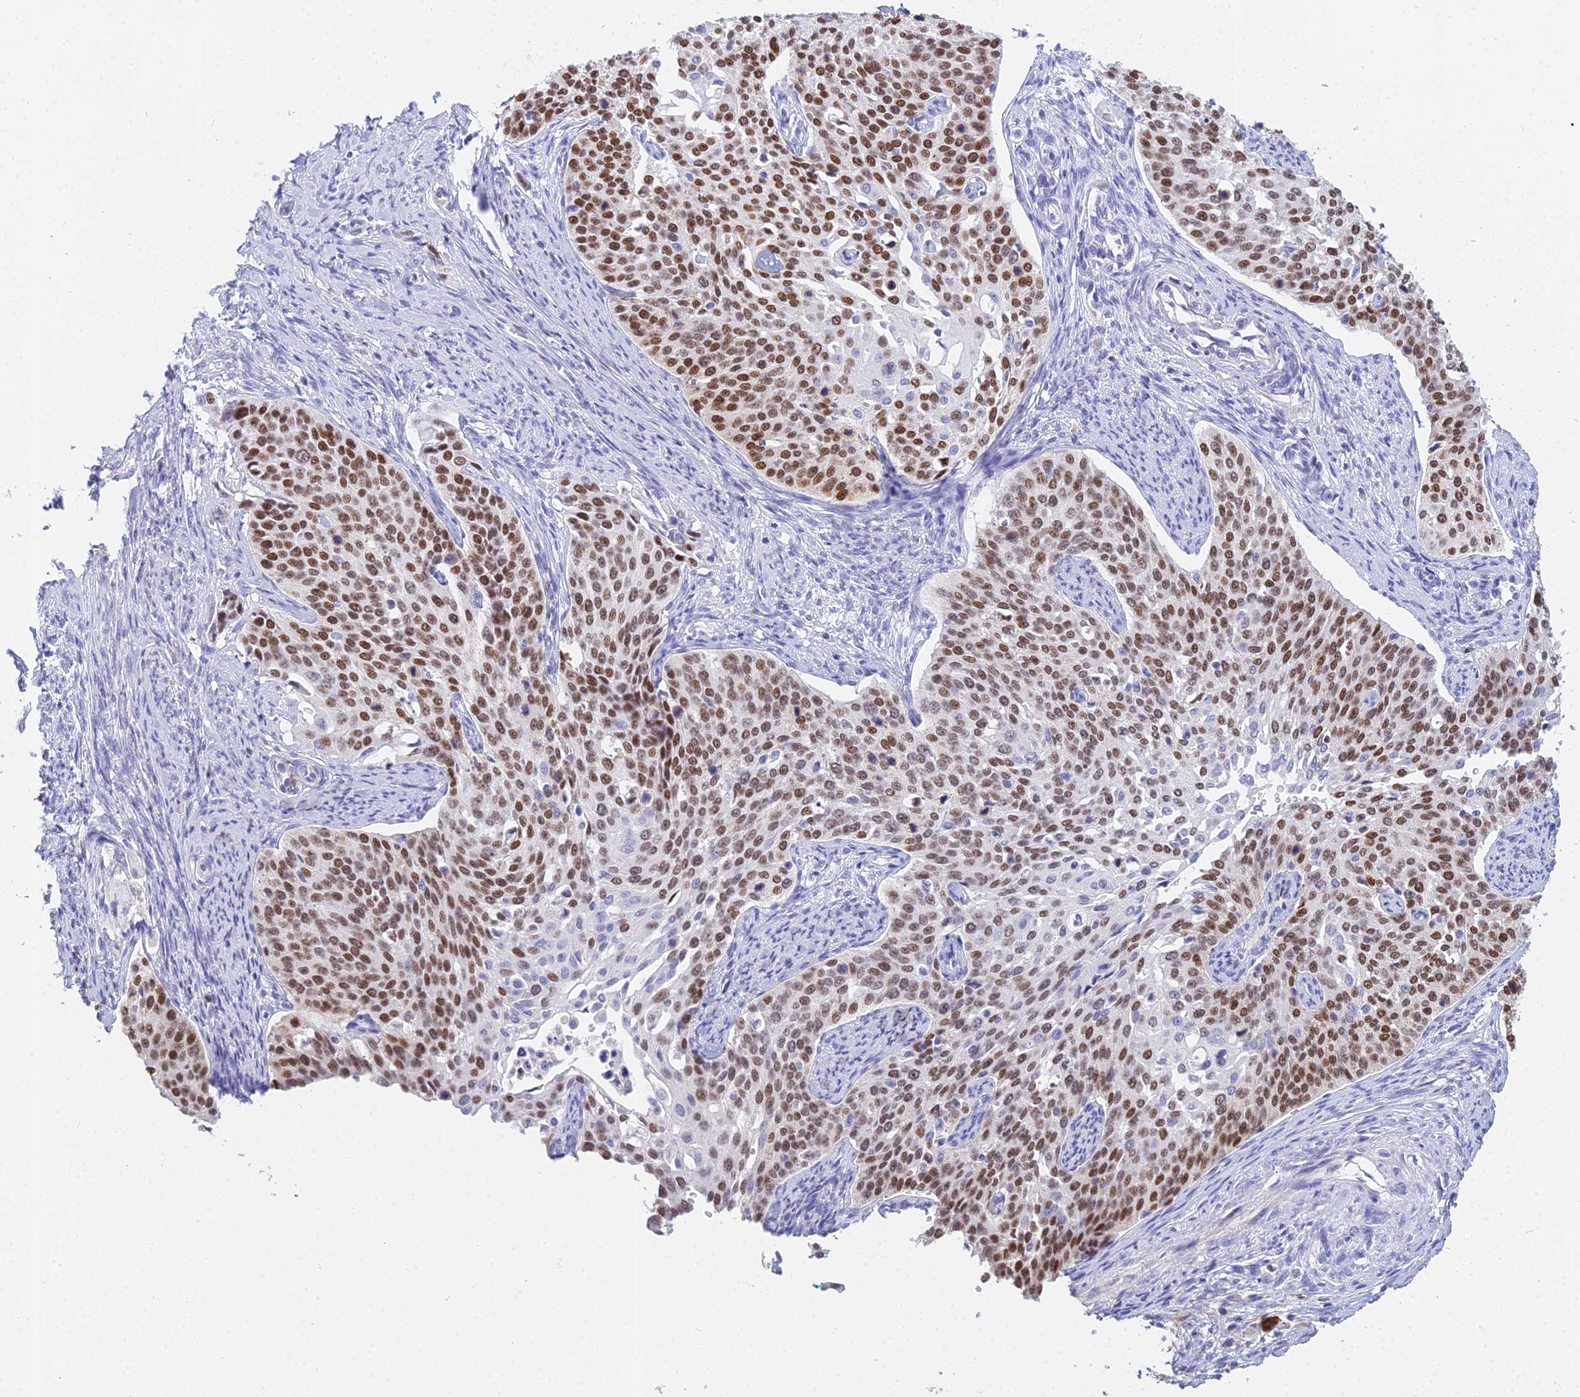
{"staining": {"intensity": "strong", "quantity": ">75%", "location": "nuclear"}, "tissue": "cervical cancer", "cell_type": "Tumor cells", "image_type": "cancer", "snomed": [{"axis": "morphology", "description": "Squamous cell carcinoma, NOS"}, {"axis": "topography", "description": "Cervix"}], "caption": "This is a micrograph of IHC staining of squamous cell carcinoma (cervical), which shows strong staining in the nuclear of tumor cells.", "gene": "MCM2", "patient": {"sex": "female", "age": 44}}